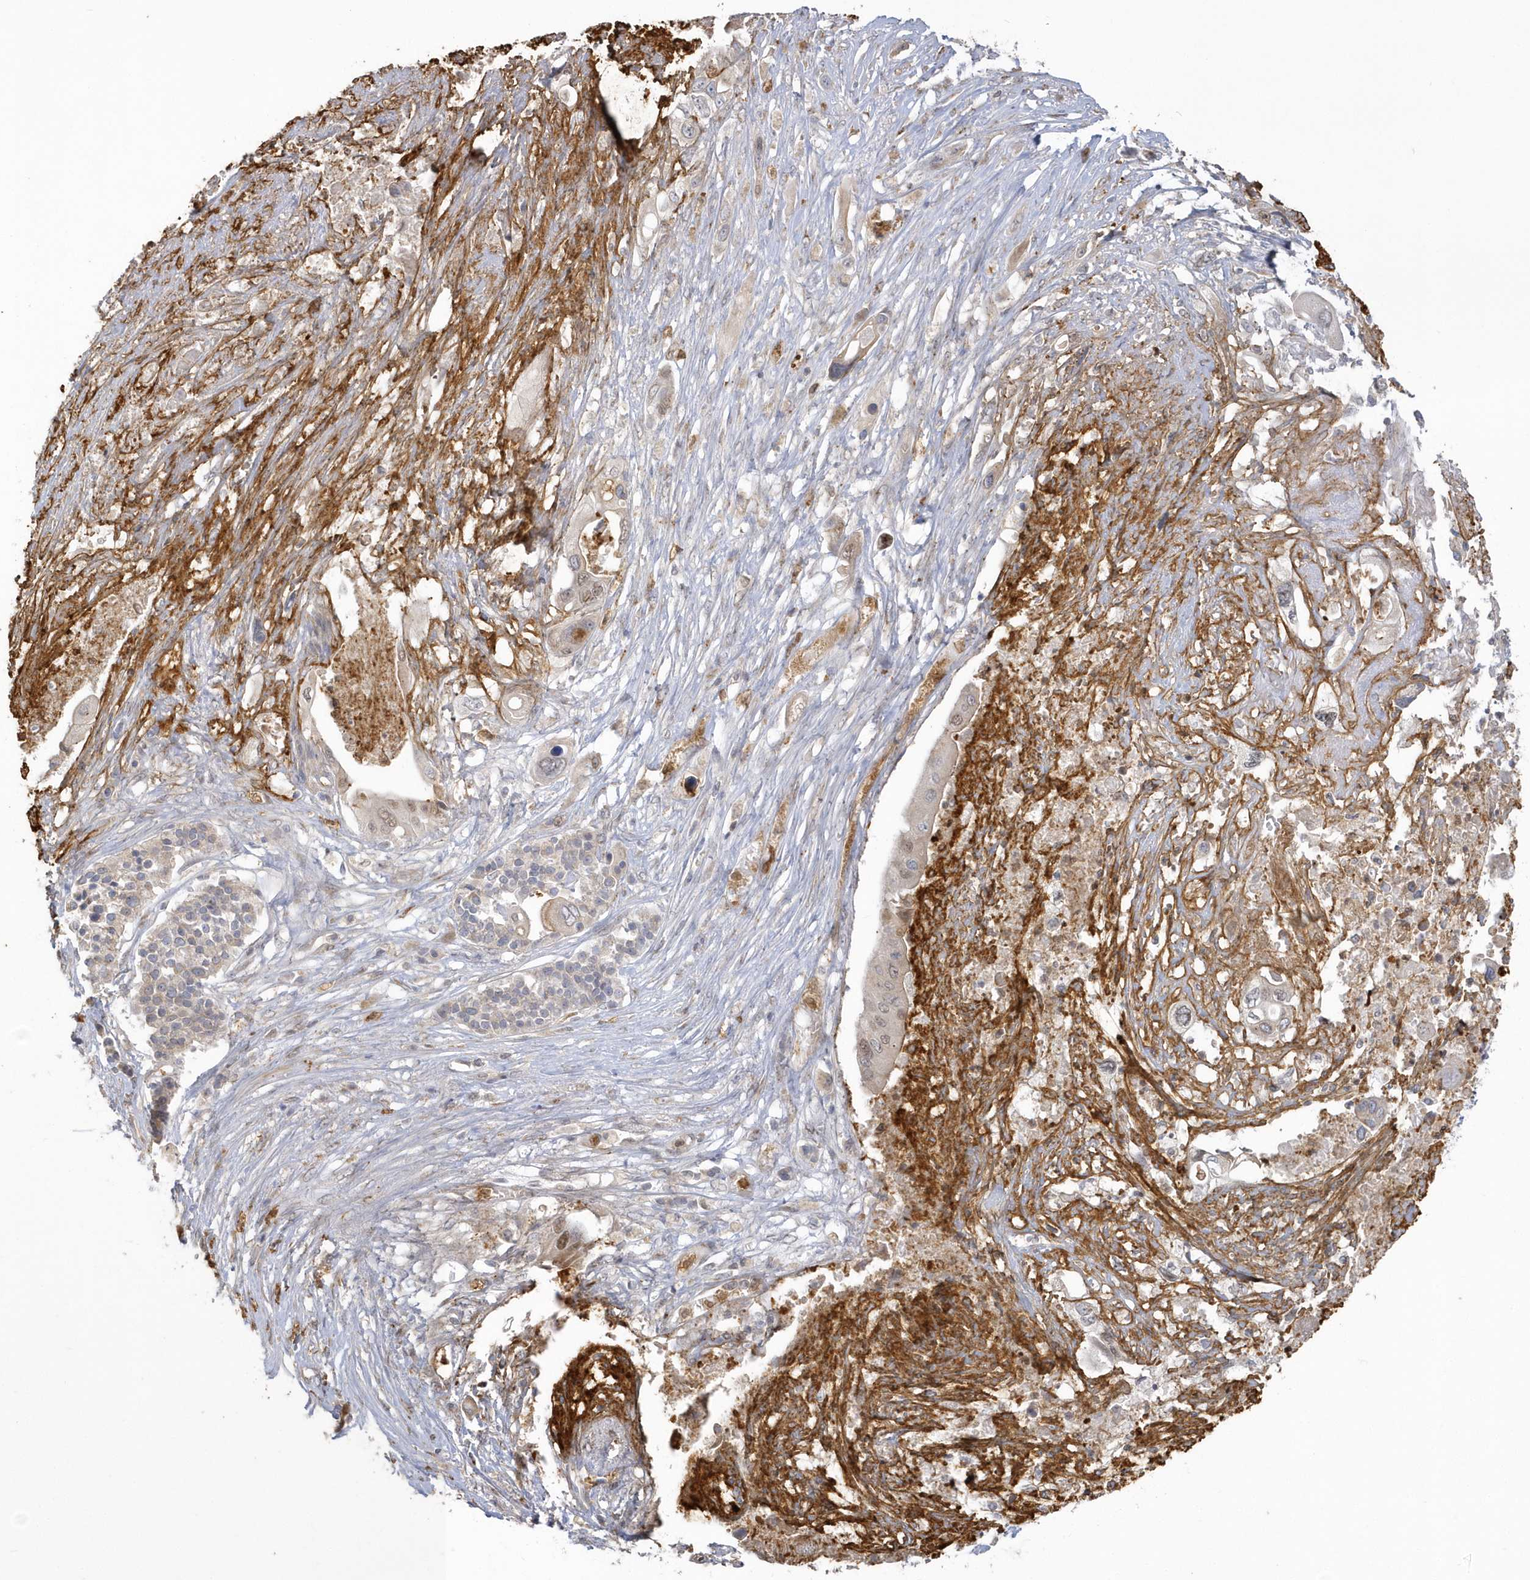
{"staining": {"intensity": "moderate", "quantity": "<25%", "location": "cytoplasmic/membranous,nuclear"}, "tissue": "pancreatic cancer", "cell_type": "Tumor cells", "image_type": "cancer", "snomed": [{"axis": "morphology", "description": "Adenocarcinoma, NOS"}, {"axis": "topography", "description": "Pancreas"}], "caption": "The histopathology image shows staining of pancreatic adenocarcinoma, revealing moderate cytoplasmic/membranous and nuclear protein expression (brown color) within tumor cells.", "gene": "NAF1", "patient": {"sex": "male", "age": 66}}